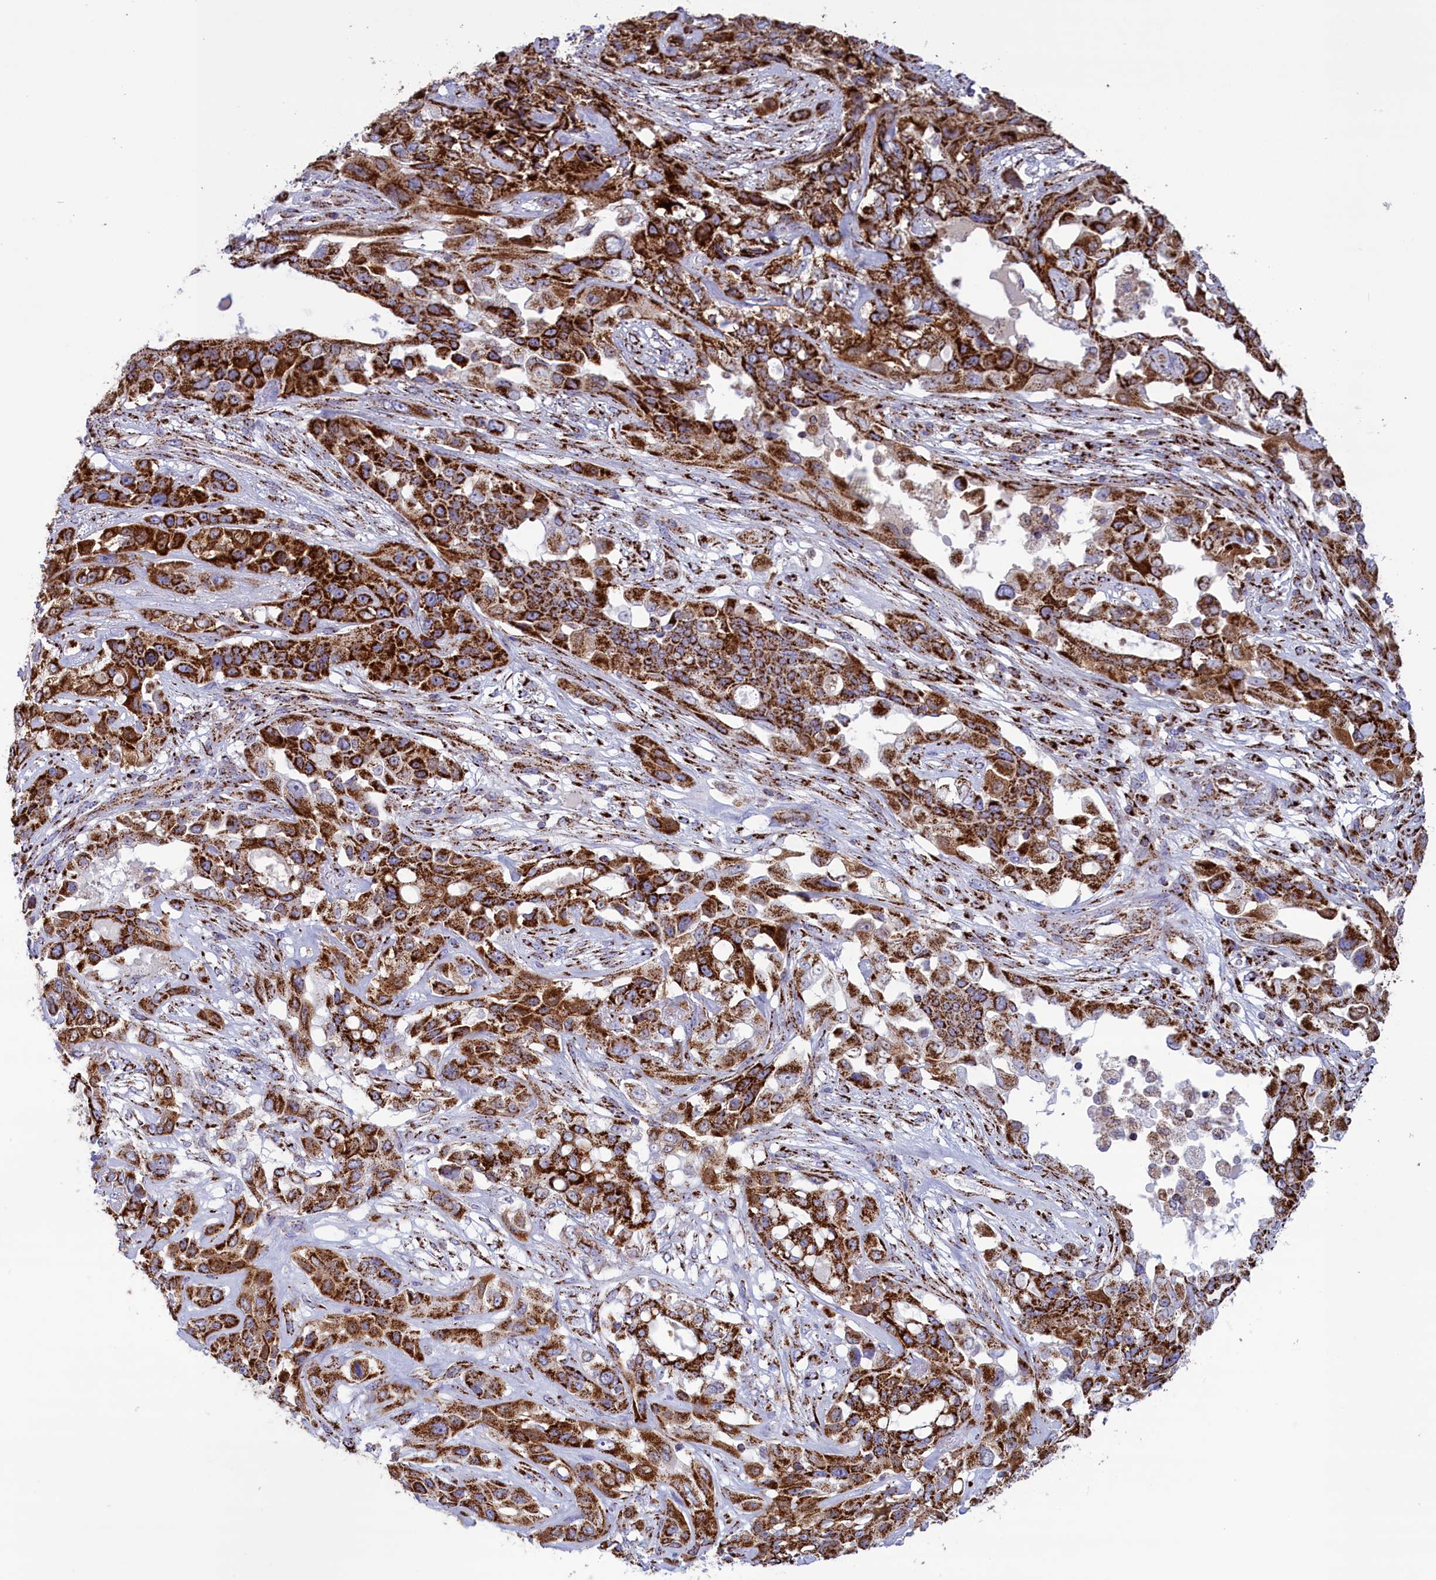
{"staining": {"intensity": "strong", "quantity": ">75%", "location": "cytoplasmic/membranous"}, "tissue": "lung cancer", "cell_type": "Tumor cells", "image_type": "cancer", "snomed": [{"axis": "morphology", "description": "Squamous cell carcinoma, NOS"}, {"axis": "topography", "description": "Lung"}], "caption": "IHC histopathology image of human lung squamous cell carcinoma stained for a protein (brown), which displays high levels of strong cytoplasmic/membranous staining in approximately >75% of tumor cells.", "gene": "ISOC2", "patient": {"sex": "female", "age": 70}}